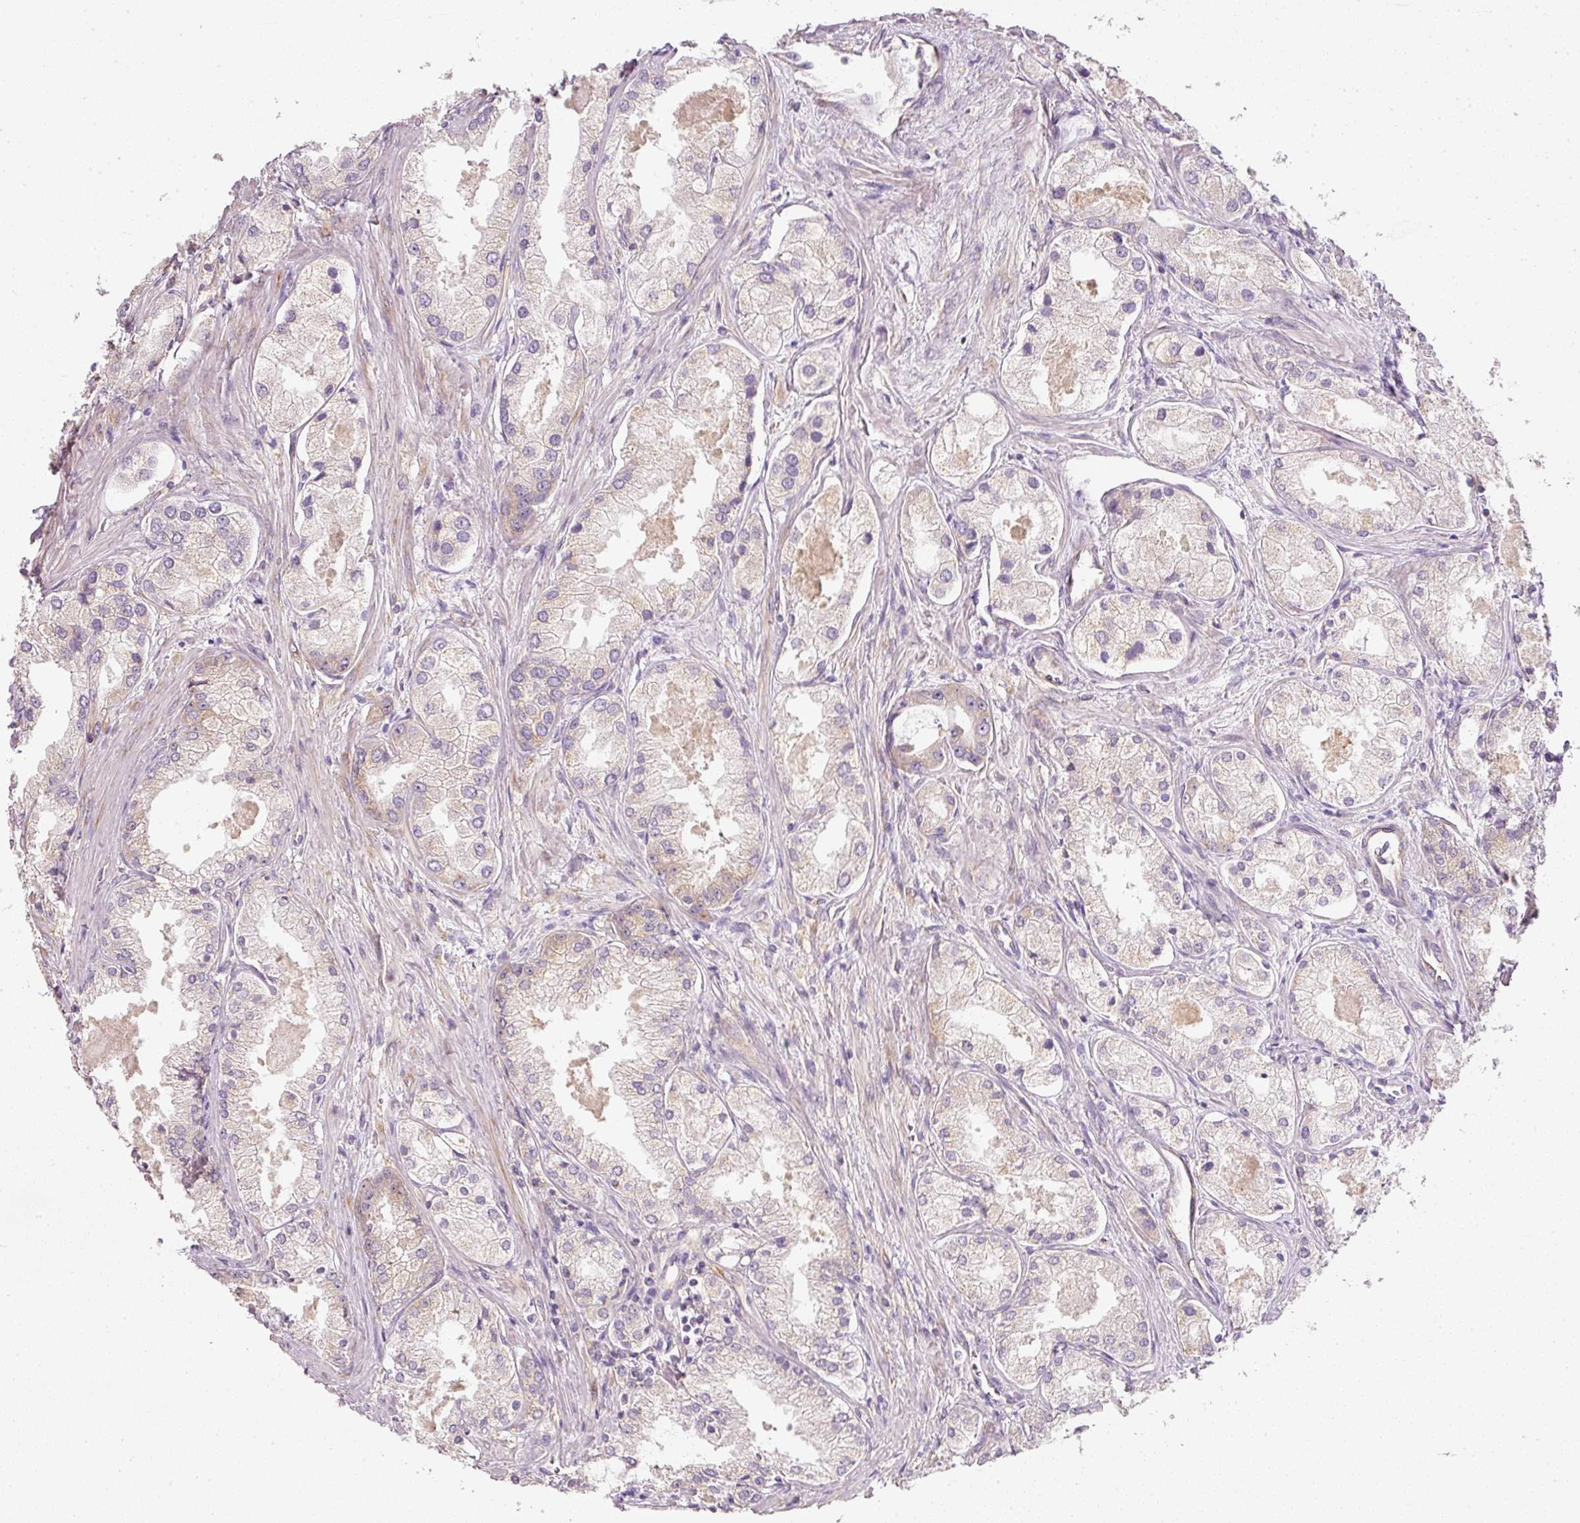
{"staining": {"intensity": "negative", "quantity": "none", "location": "none"}, "tissue": "prostate cancer", "cell_type": "Tumor cells", "image_type": "cancer", "snomed": [{"axis": "morphology", "description": "Adenocarcinoma, Low grade"}, {"axis": "topography", "description": "Prostate"}], "caption": "This is a photomicrograph of immunohistochemistry (IHC) staining of adenocarcinoma (low-grade) (prostate), which shows no staining in tumor cells.", "gene": "RNF167", "patient": {"sex": "male", "age": 68}}